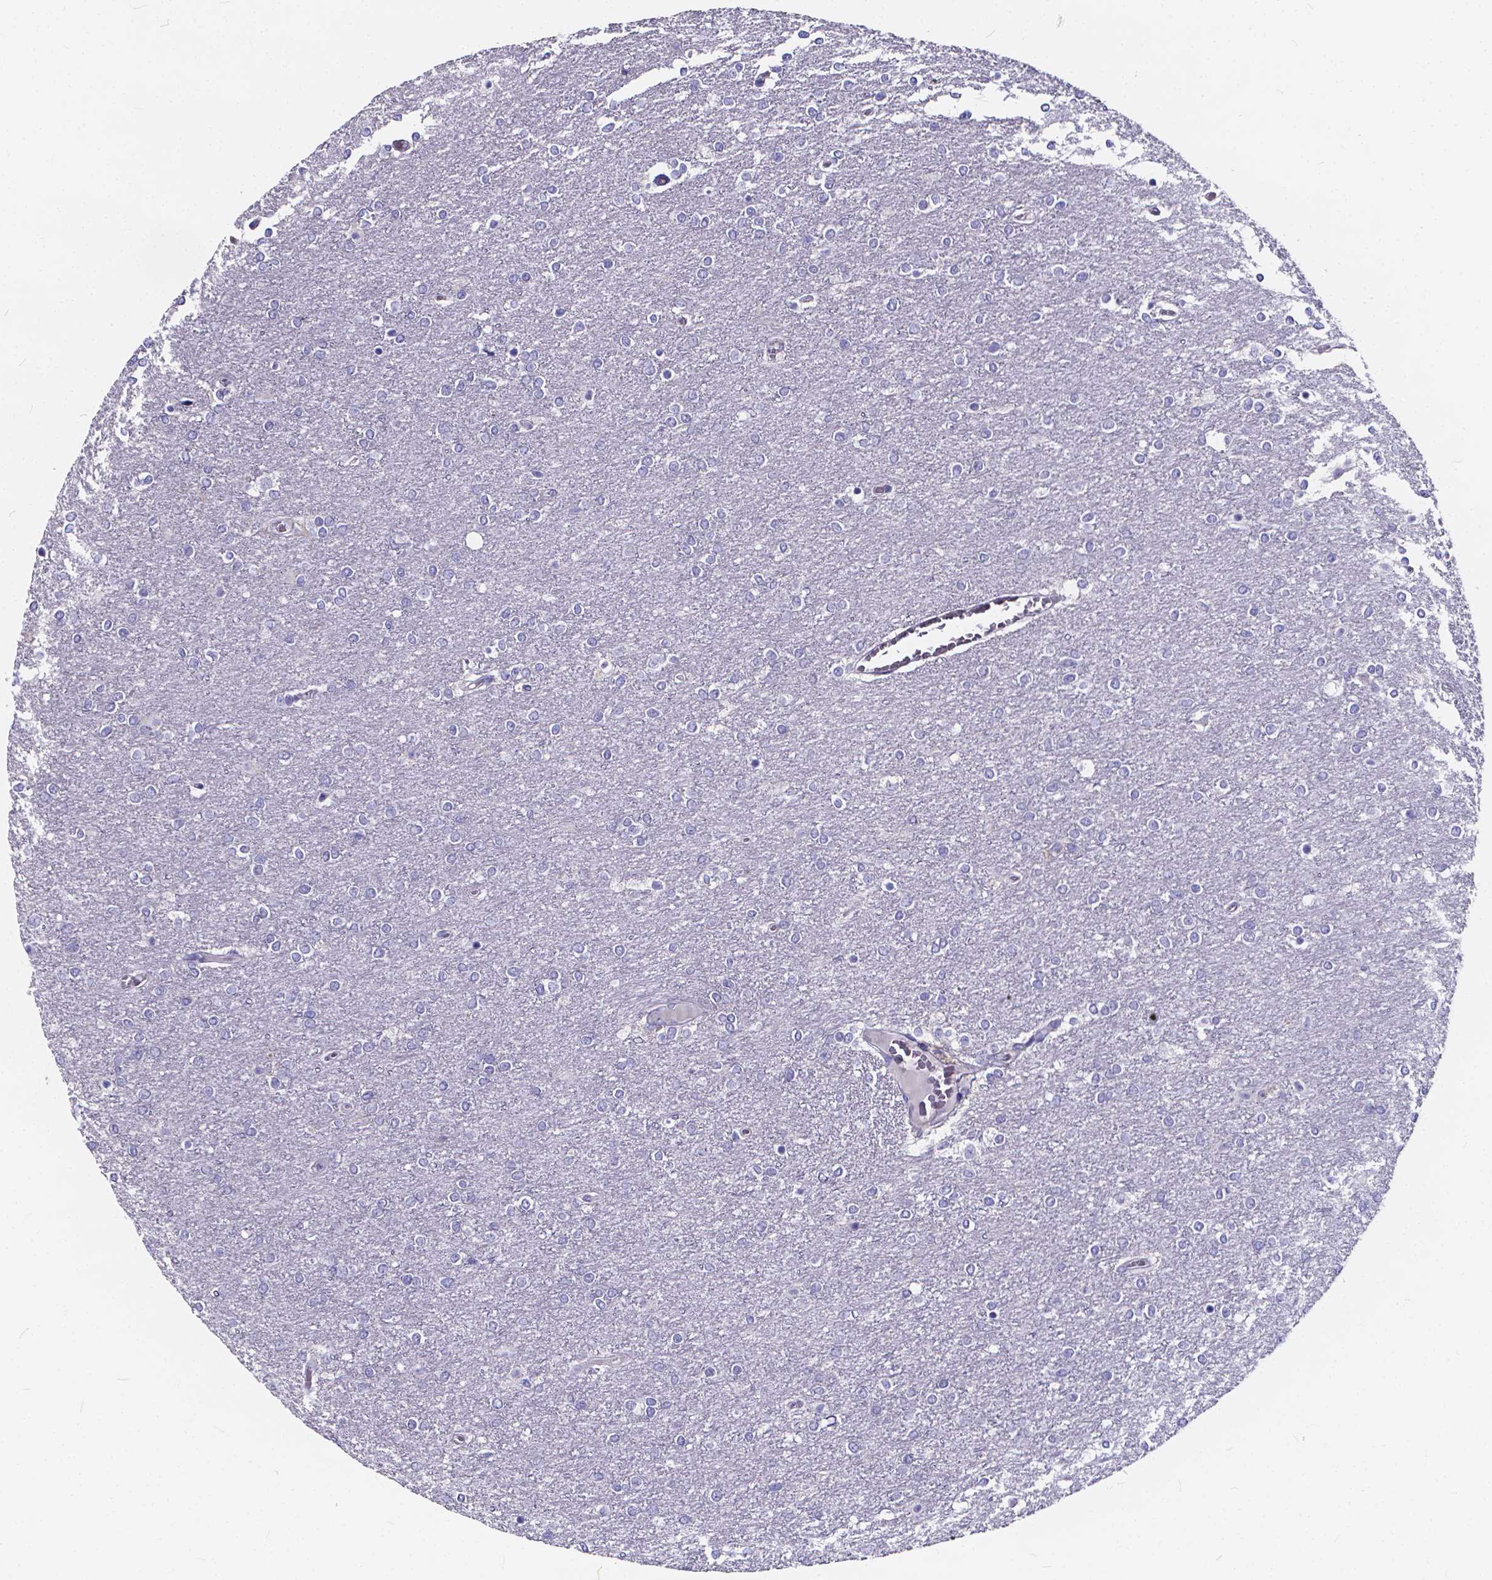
{"staining": {"intensity": "negative", "quantity": "none", "location": "none"}, "tissue": "glioma", "cell_type": "Tumor cells", "image_type": "cancer", "snomed": [{"axis": "morphology", "description": "Glioma, malignant, High grade"}, {"axis": "topography", "description": "Brain"}], "caption": "IHC photomicrograph of neoplastic tissue: human malignant glioma (high-grade) stained with DAB (3,3'-diaminobenzidine) shows no significant protein staining in tumor cells. Brightfield microscopy of immunohistochemistry (IHC) stained with DAB (3,3'-diaminobenzidine) (brown) and hematoxylin (blue), captured at high magnification.", "gene": "SPEF2", "patient": {"sex": "female", "age": 61}}